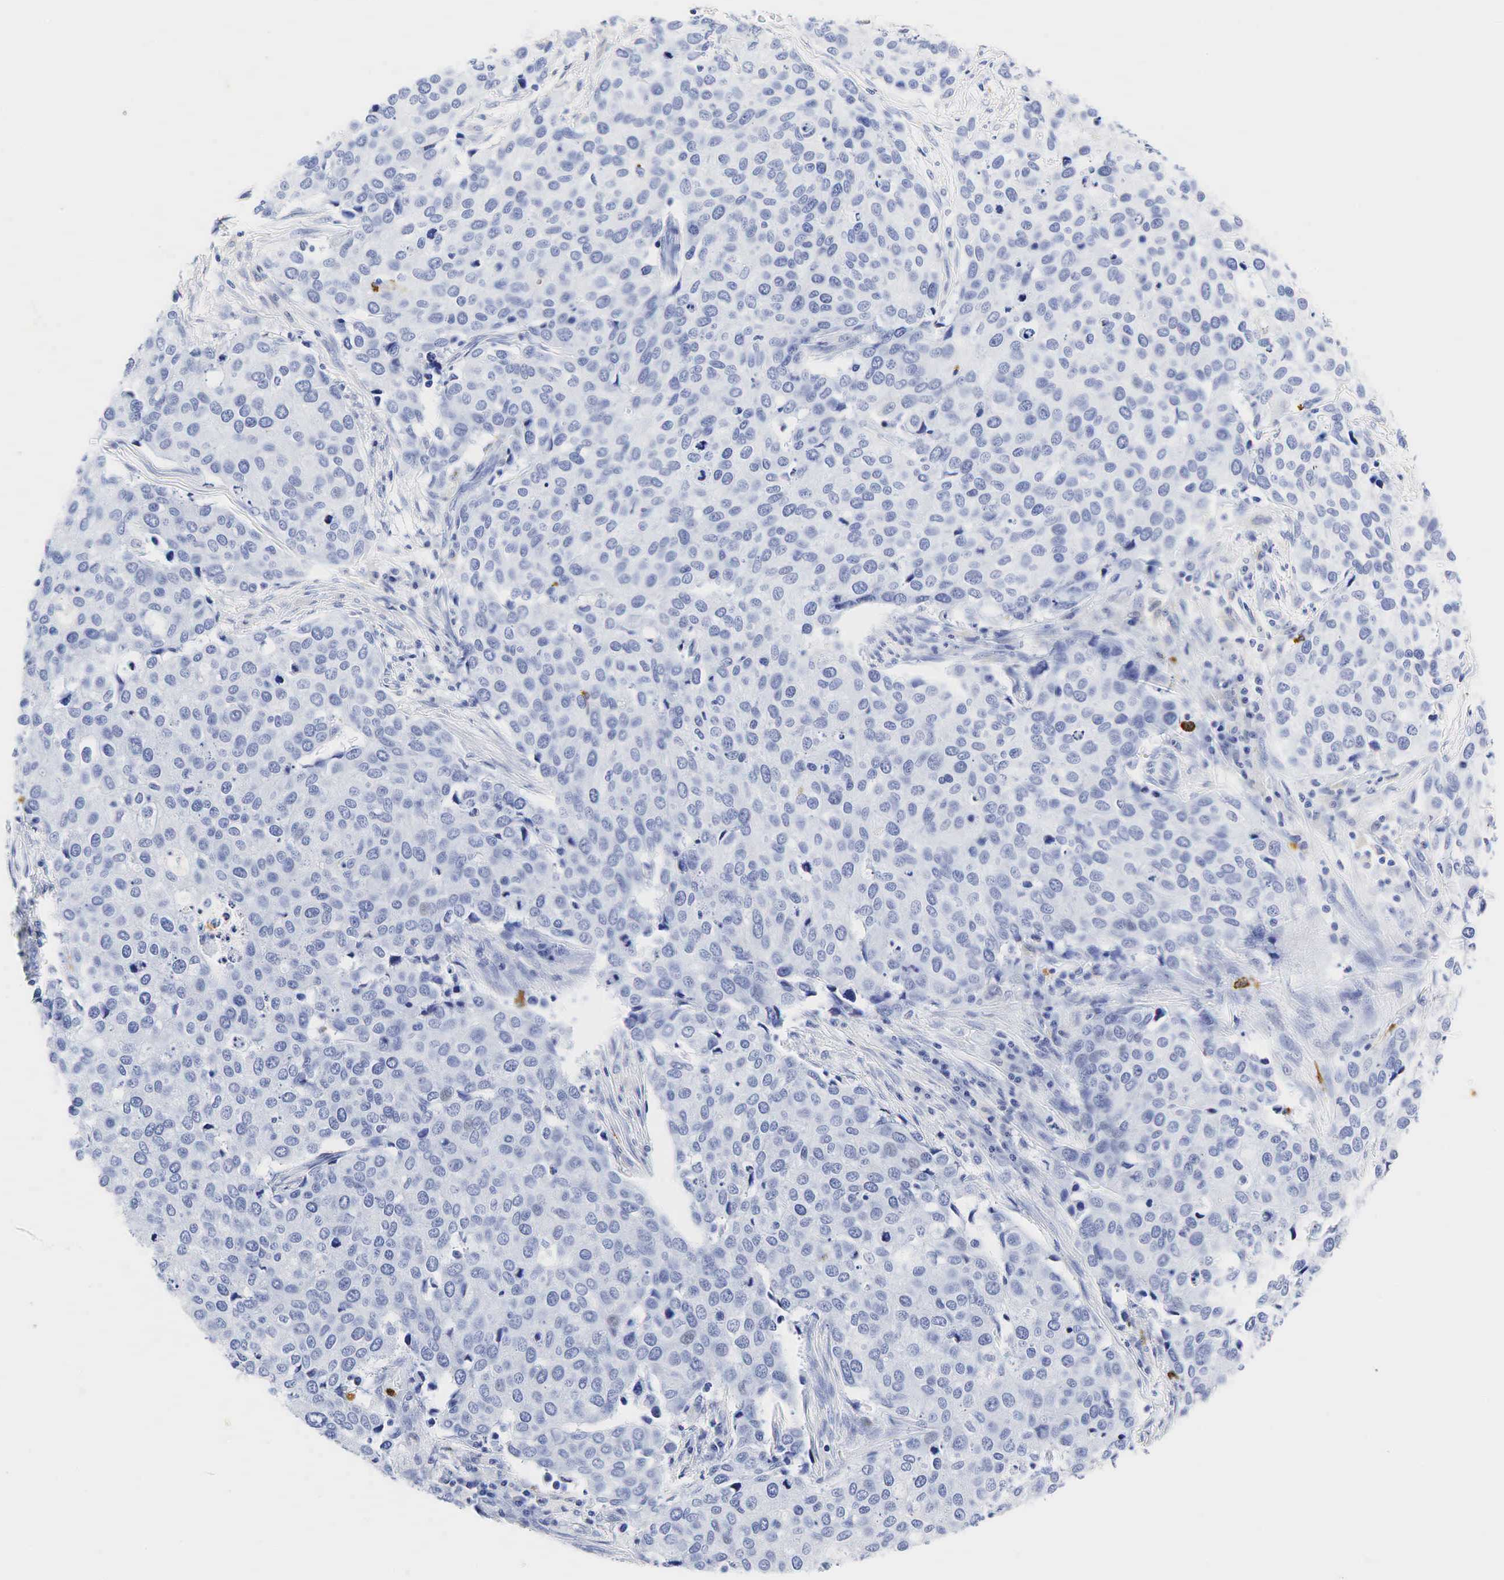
{"staining": {"intensity": "negative", "quantity": "none", "location": "none"}, "tissue": "cervical cancer", "cell_type": "Tumor cells", "image_type": "cancer", "snomed": [{"axis": "morphology", "description": "Squamous cell carcinoma, NOS"}, {"axis": "topography", "description": "Cervix"}], "caption": "A high-resolution photomicrograph shows immunohistochemistry staining of cervical cancer (squamous cell carcinoma), which demonstrates no significant expression in tumor cells.", "gene": "LYZ", "patient": {"sex": "female", "age": 54}}